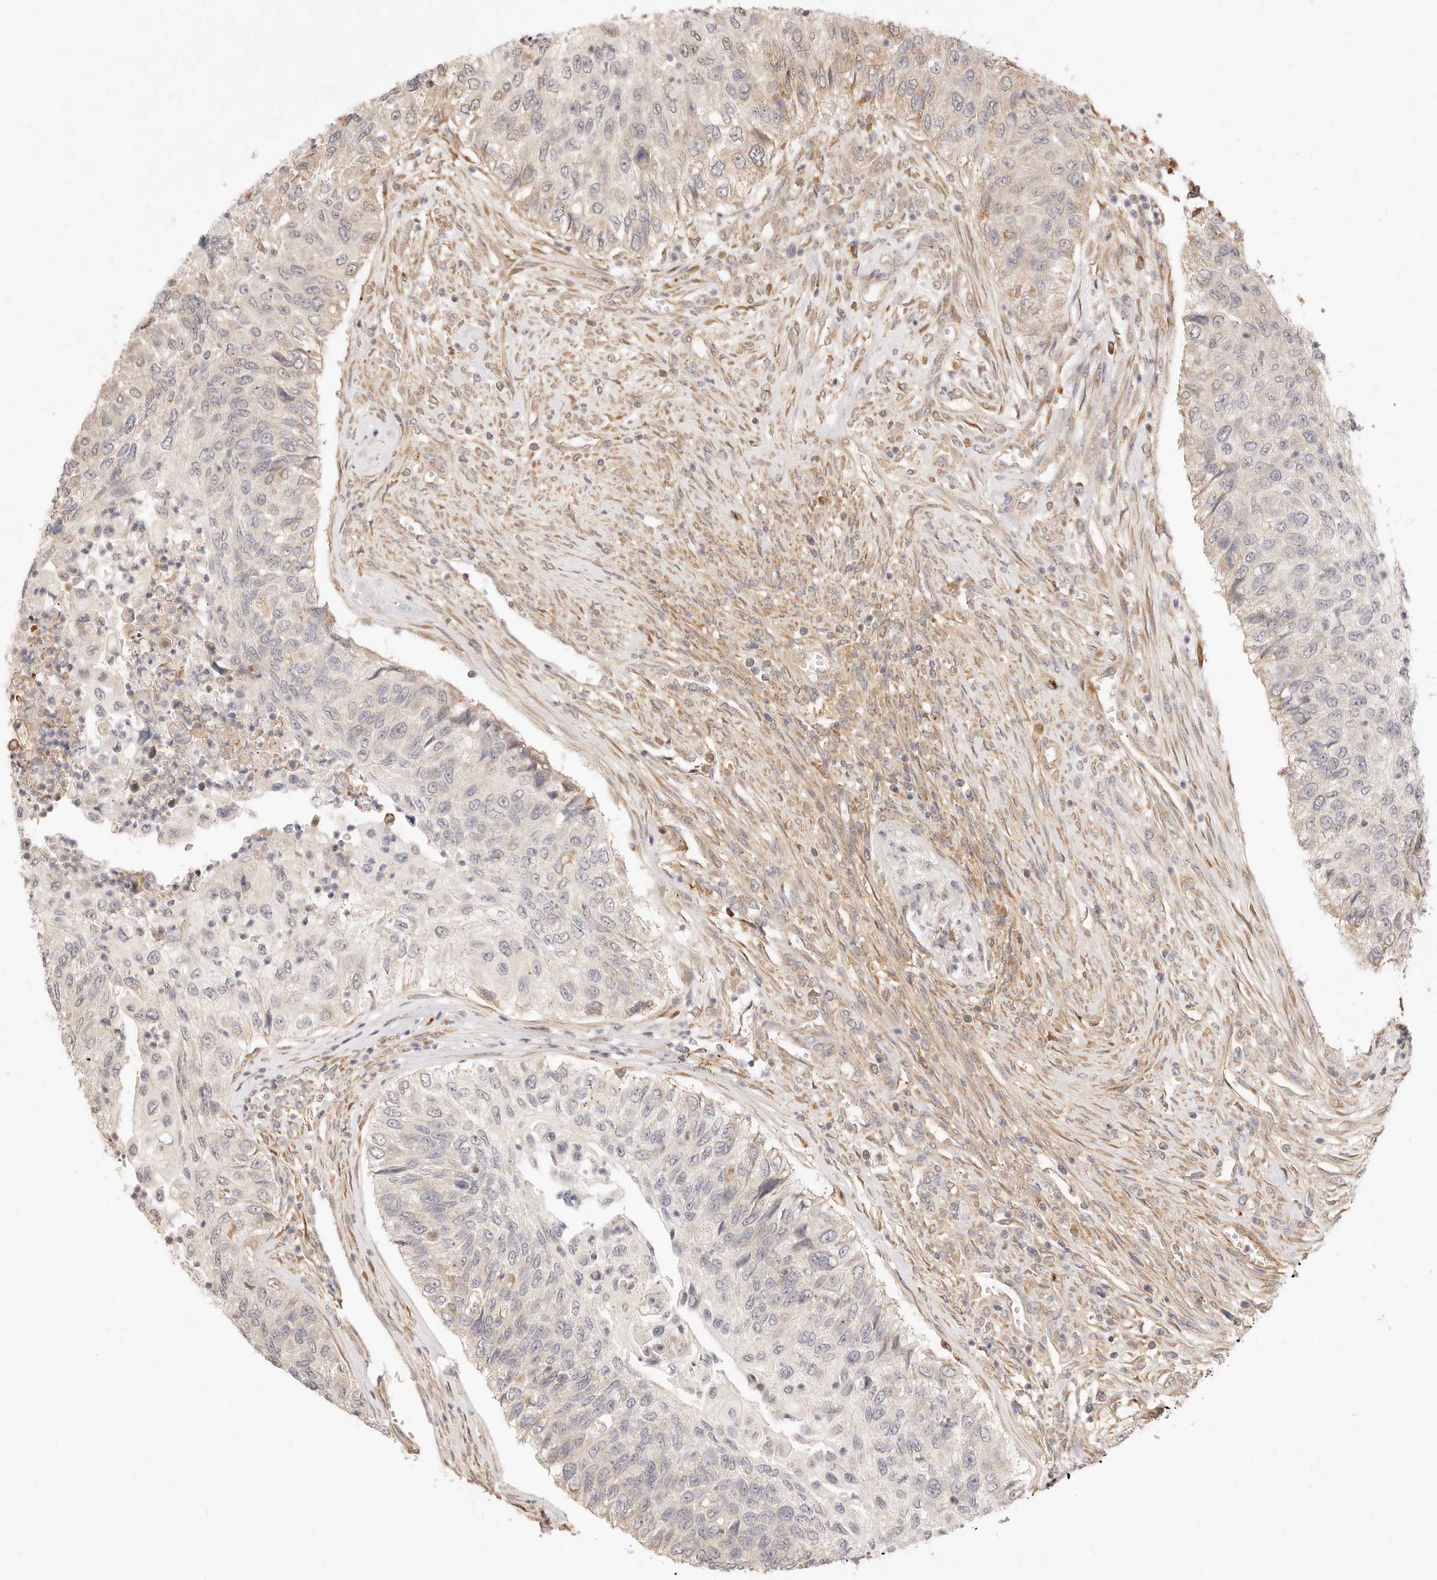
{"staining": {"intensity": "weak", "quantity": "<25%", "location": "cytoplasmic/membranous"}, "tissue": "urothelial cancer", "cell_type": "Tumor cells", "image_type": "cancer", "snomed": [{"axis": "morphology", "description": "Urothelial carcinoma, High grade"}, {"axis": "topography", "description": "Urinary bladder"}], "caption": "Immunohistochemistry micrograph of human urothelial cancer stained for a protein (brown), which shows no expression in tumor cells.", "gene": "UBXN10", "patient": {"sex": "female", "age": 60}}